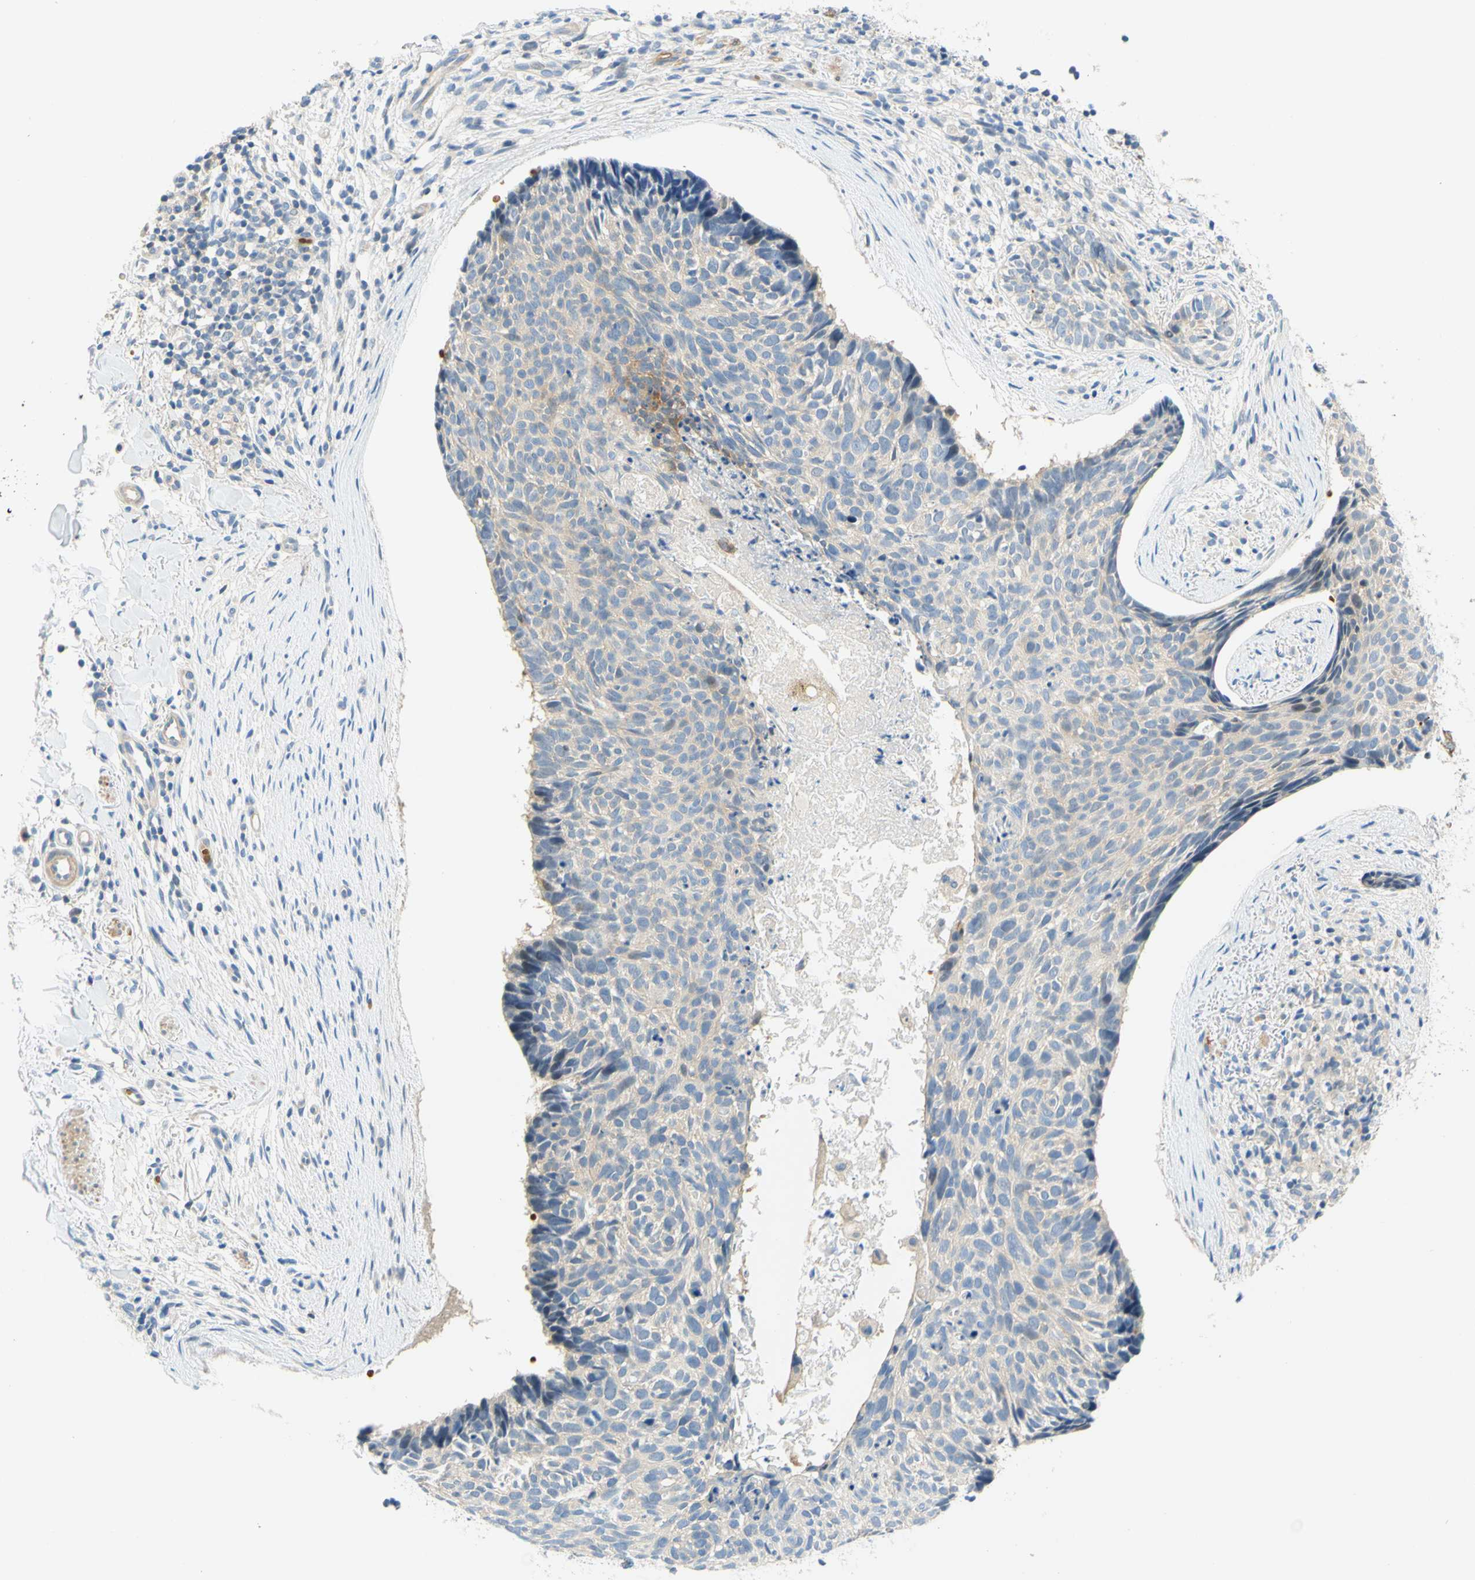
{"staining": {"intensity": "moderate", "quantity": "<25%", "location": "cytoplasmic/membranous"}, "tissue": "skin cancer", "cell_type": "Tumor cells", "image_type": "cancer", "snomed": [{"axis": "morphology", "description": "Normal tissue, NOS"}, {"axis": "morphology", "description": "Basal cell carcinoma"}, {"axis": "topography", "description": "Skin"}], "caption": "A low amount of moderate cytoplasmic/membranous positivity is present in about <25% of tumor cells in basal cell carcinoma (skin) tissue.", "gene": "ENTREP2", "patient": {"sex": "female", "age": 56}}